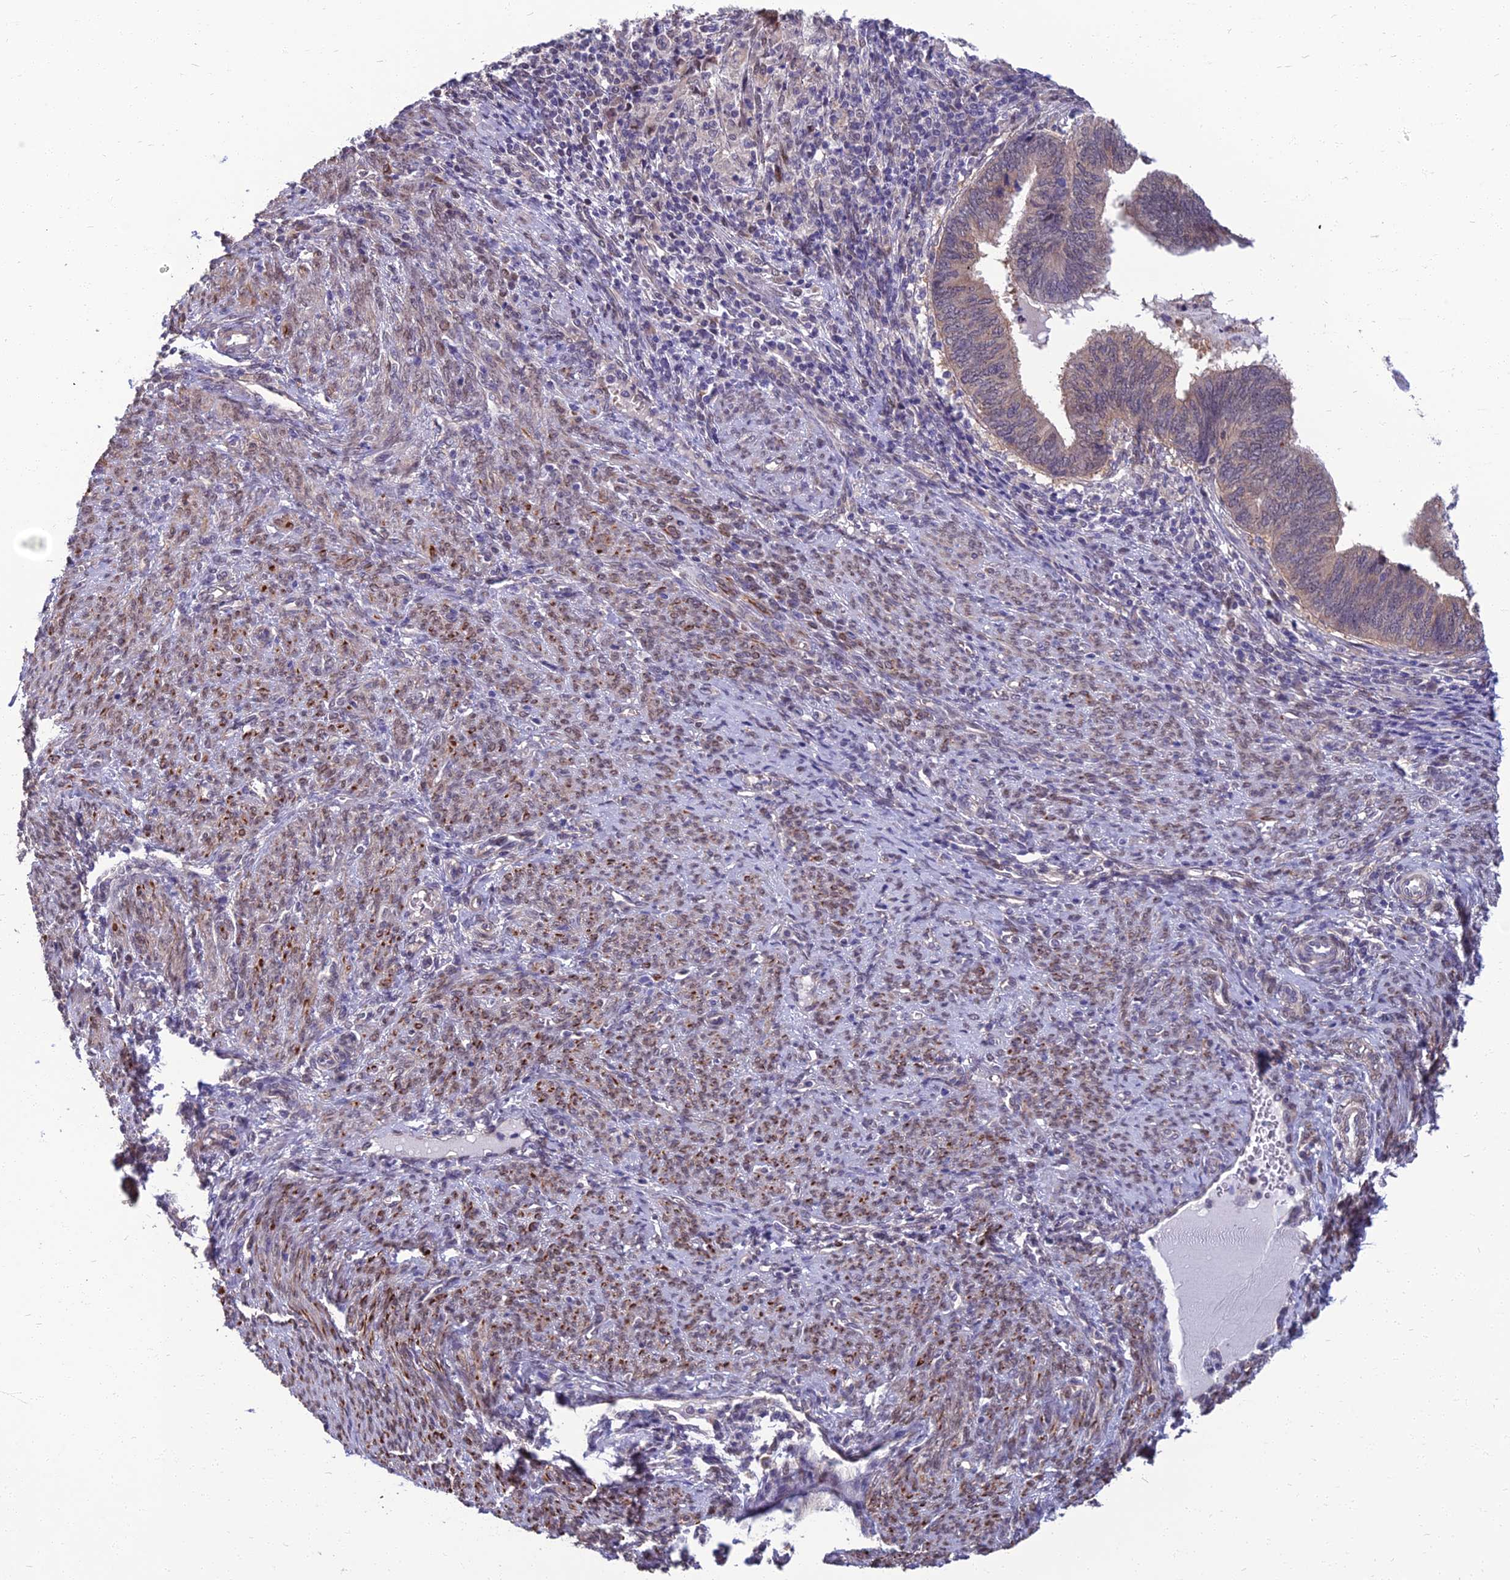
{"staining": {"intensity": "moderate", "quantity": "25%-75%", "location": "cytoplasmic/membranous,nuclear"}, "tissue": "endometrial cancer", "cell_type": "Tumor cells", "image_type": "cancer", "snomed": [{"axis": "morphology", "description": "Adenocarcinoma, NOS"}, {"axis": "topography", "description": "Uterus"}, {"axis": "topography", "description": "Endometrium"}], "caption": "The image demonstrates staining of endometrial cancer (adenocarcinoma), revealing moderate cytoplasmic/membranous and nuclear protein expression (brown color) within tumor cells. Immunohistochemistry (ihc) stains the protein in brown and the nuclei are stained blue.", "gene": "NR4A3", "patient": {"sex": "female", "age": 70}}